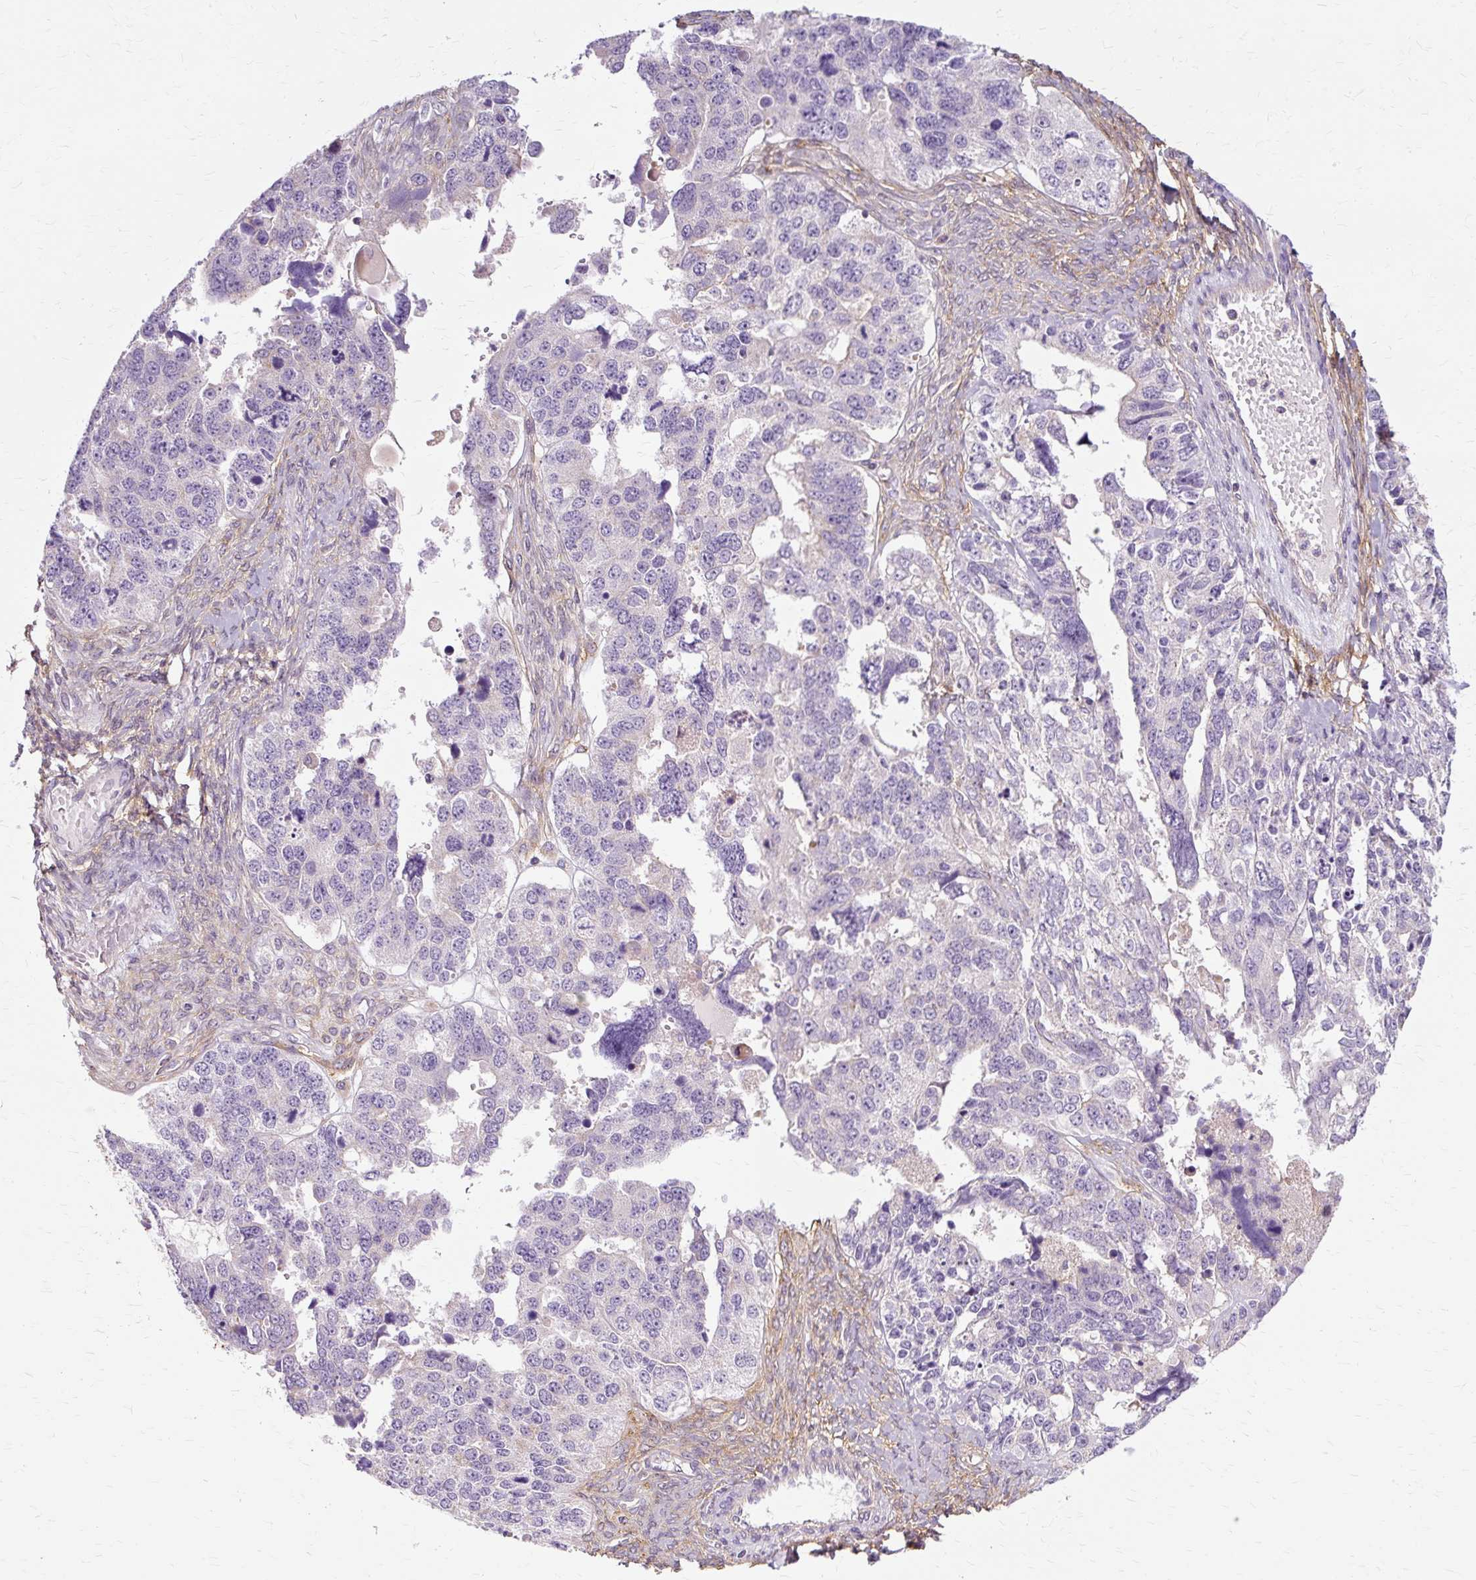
{"staining": {"intensity": "negative", "quantity": "none", "location": "none"}, "tissue": "ovarian cancer", "cell_type": "Tumor cells", "image_type": "cancer", "snomed": [{"axis": "morphology", "description": "Cystadenocarcinoma, serous, NOS"}, {"axis": "topography", "description": "Ovary"}], "caption": "Ovarian serous cystadenocarcinoma was stained to show a protein in brown. There is no significant positivity in tumor cells.", "gene": "TSPAN8", "patient": {"sex": "female", "age": 76}}